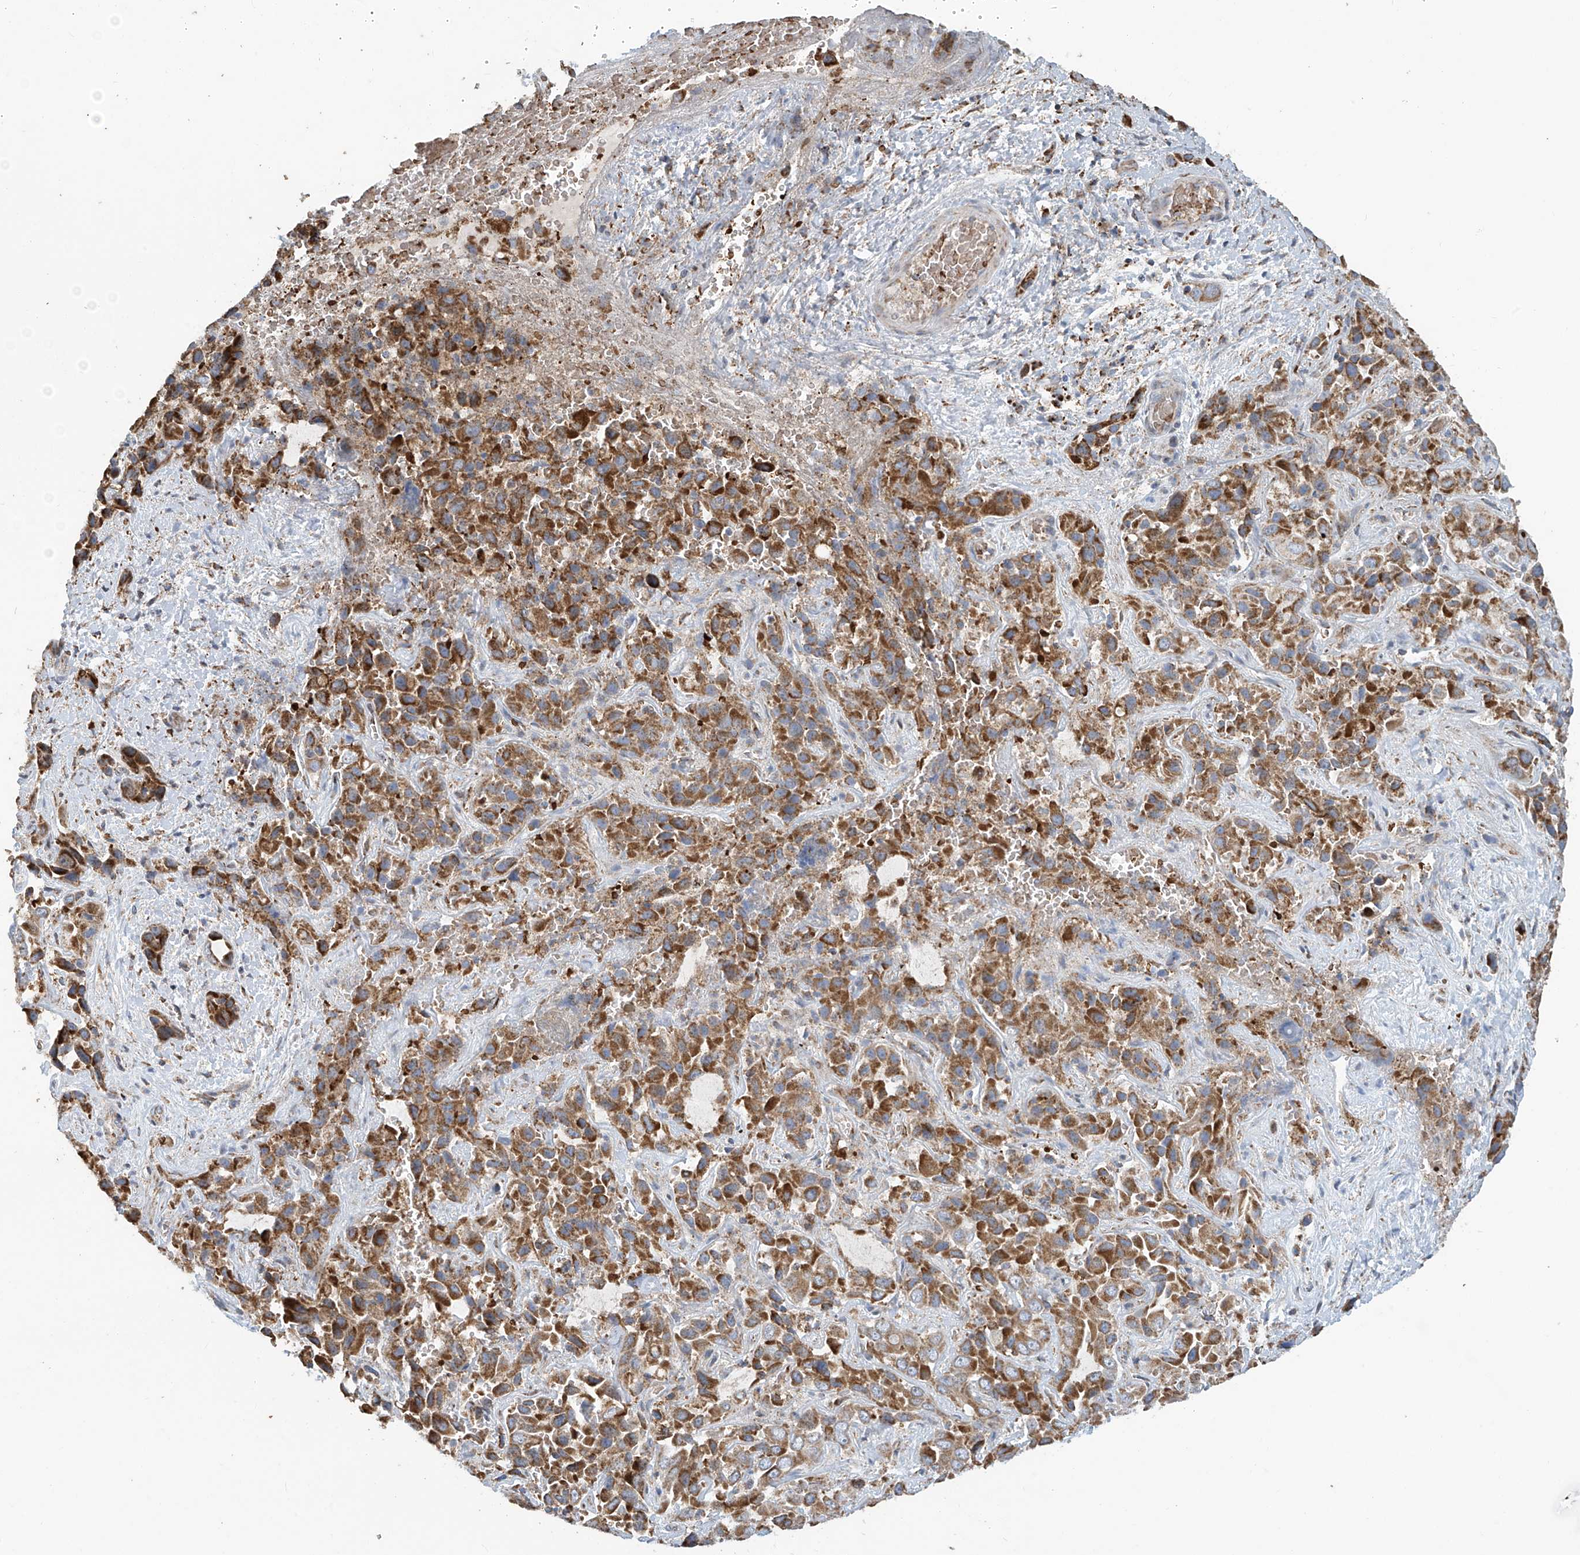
{"staining": {"intensity": "moderate", "quantity": ">75%", "location": "cytoplasmic/membranous"}, "tissue": "liver cancer", "cell_type": "Tumor cells", "image_type": "cancer", "snomed": [{"axis": "morphology", "description": "Cholangiocarcinoma"}, {"axis": "topography", "description": "Liver"}], "caption": "Liver cholangiocarcinoma stained for a protein (brown) reveals moderate cytoplasmic/membranous positive expression in about >75% of tumor cells.", "gene": "COMMD1", "patient": {"sex": "female", "age": 52}}